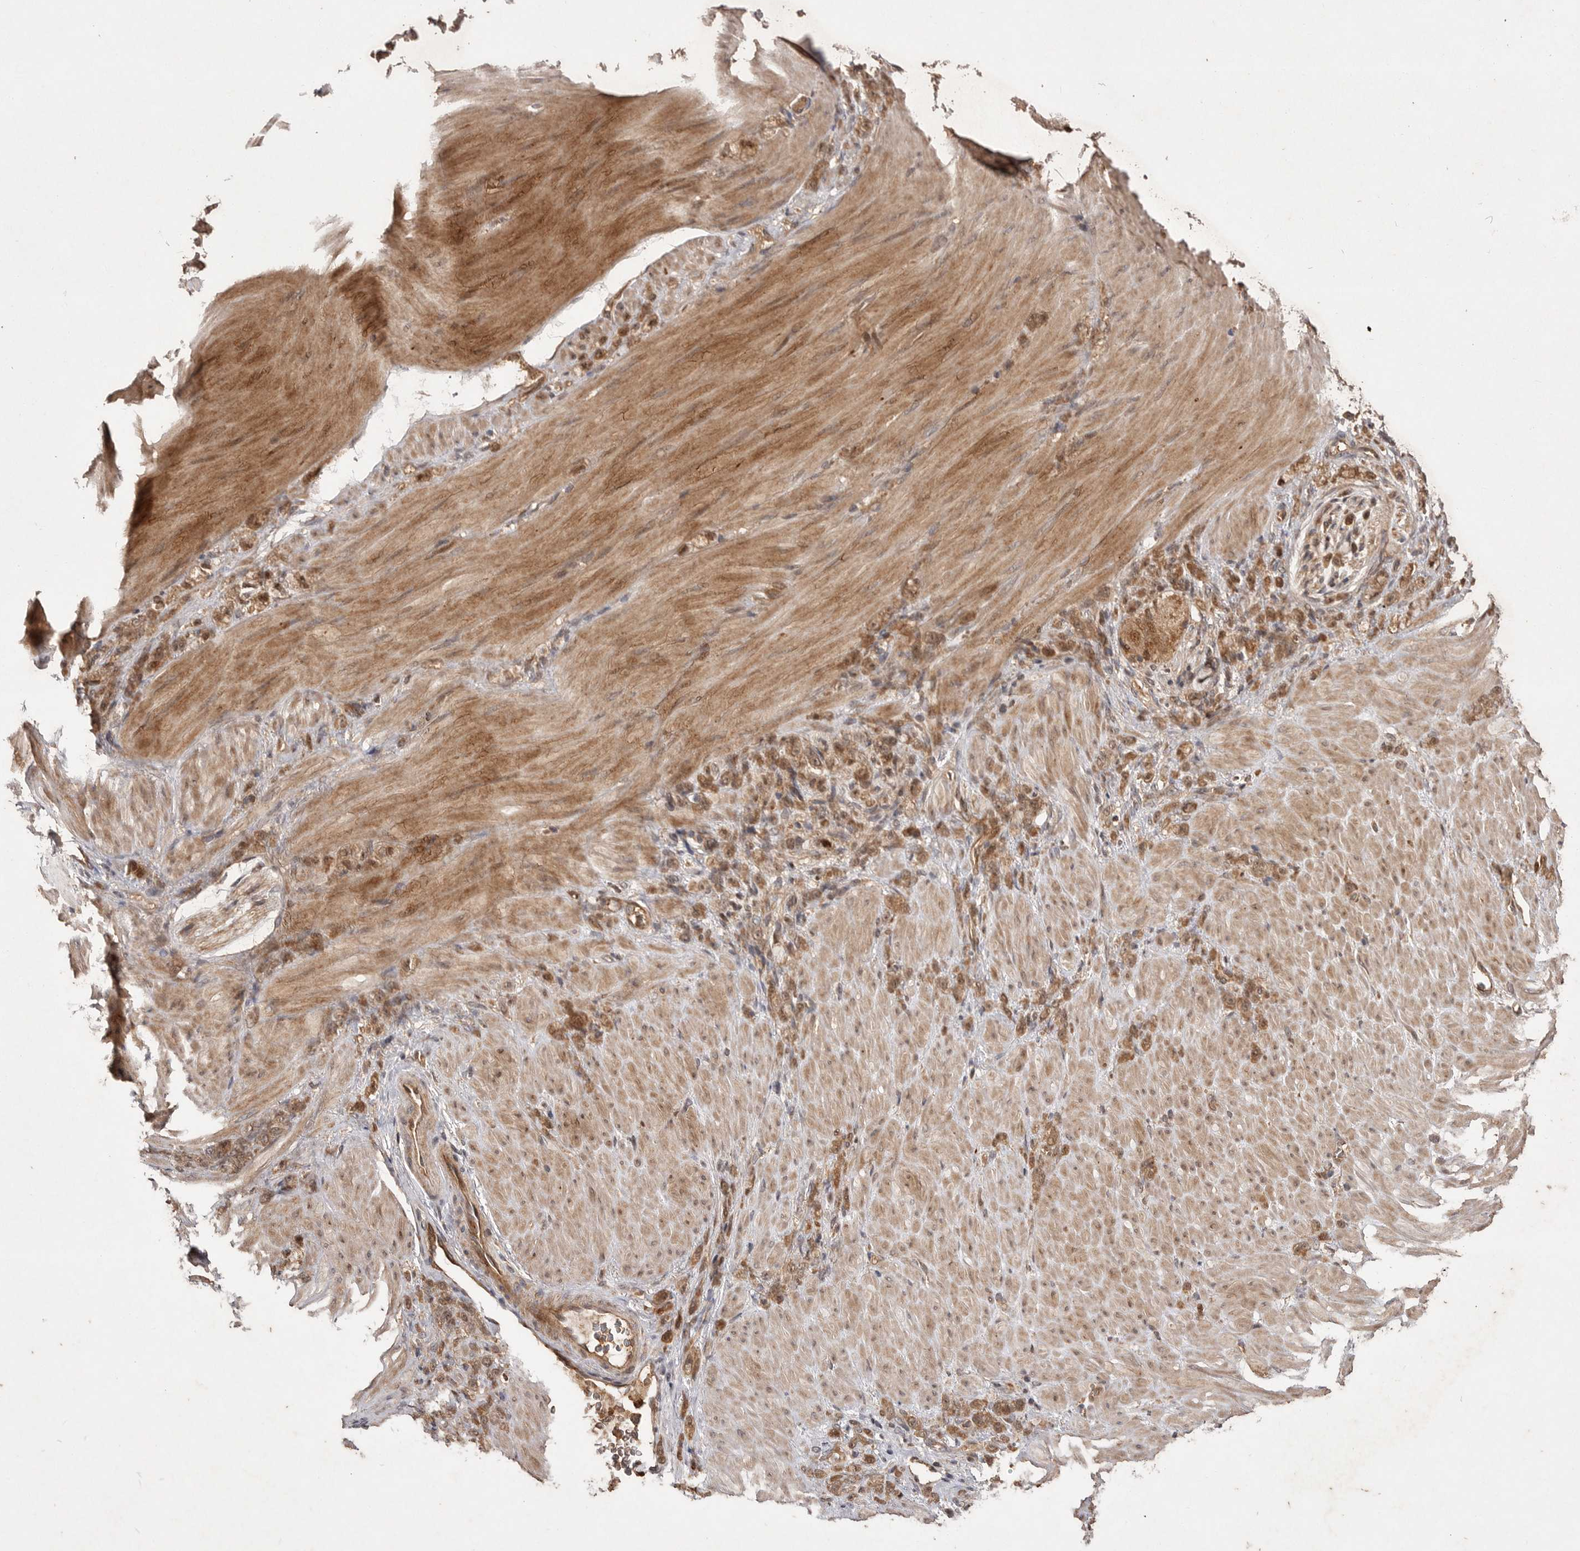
{"staining": {"intensity": "moderate", "quantity": ">75%", "location": "cytoplasmic/membranous"}, "tissue": "stomach cancer", "cell_type": "Tumor cells", "image_type": "cancer", "snomed": [{"axis": "morphology", "description": "Normal tissue, NOS"}, {"axis": "morphology", "description": "Adenocarcinoma, NOS"}, {"axis": "topography", "description": "Stomach"}], "caption": "Immunohistochemical staining of stomach cancer reveals medium levels of moderate cytoplasmic/membranous expression in about >75% of tumor cells.", "gene": "VN1R4", "patient": {"sex": "male", "age": 82}}